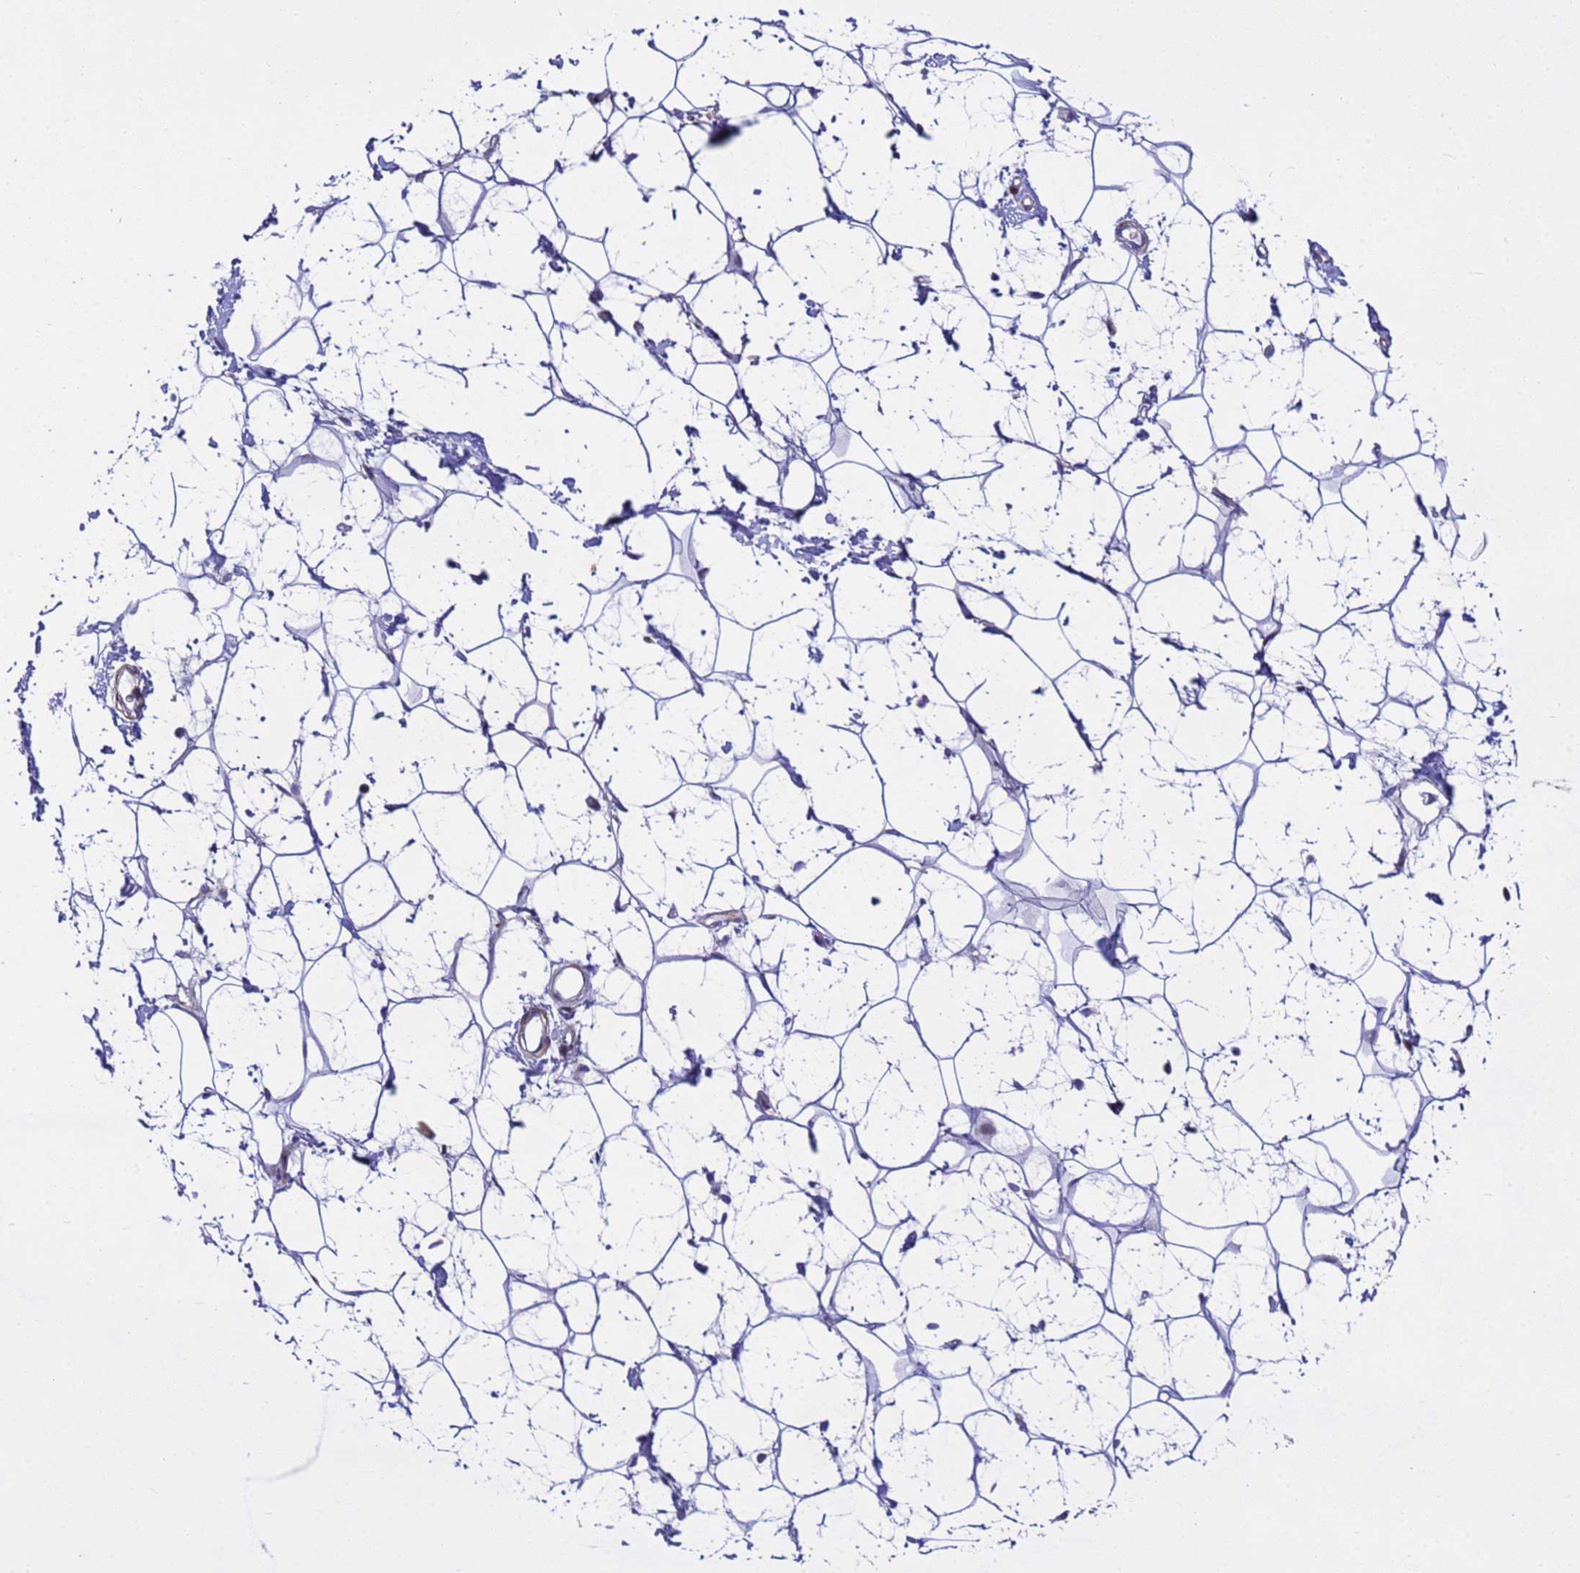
{"staining": {"intensity": "negative", "quantity": "none", "location": "none"}, "tissue": "adipose tissue", "cell_type": "Adipocytes", "image_type": "normal", "snomed": [{"axis": "morphology", "description": "Normal tissue, NOS"}, {"axis": "topography", "description": "Breast"}], "caption": "This is a histopathology image of IHC staining of unremarkable adipose tissue, which shows no staining in adipocytes. Nuclei are stained in blue.", "gene": "P2RX7", "patient": {"sex": "female", "age": 26}}